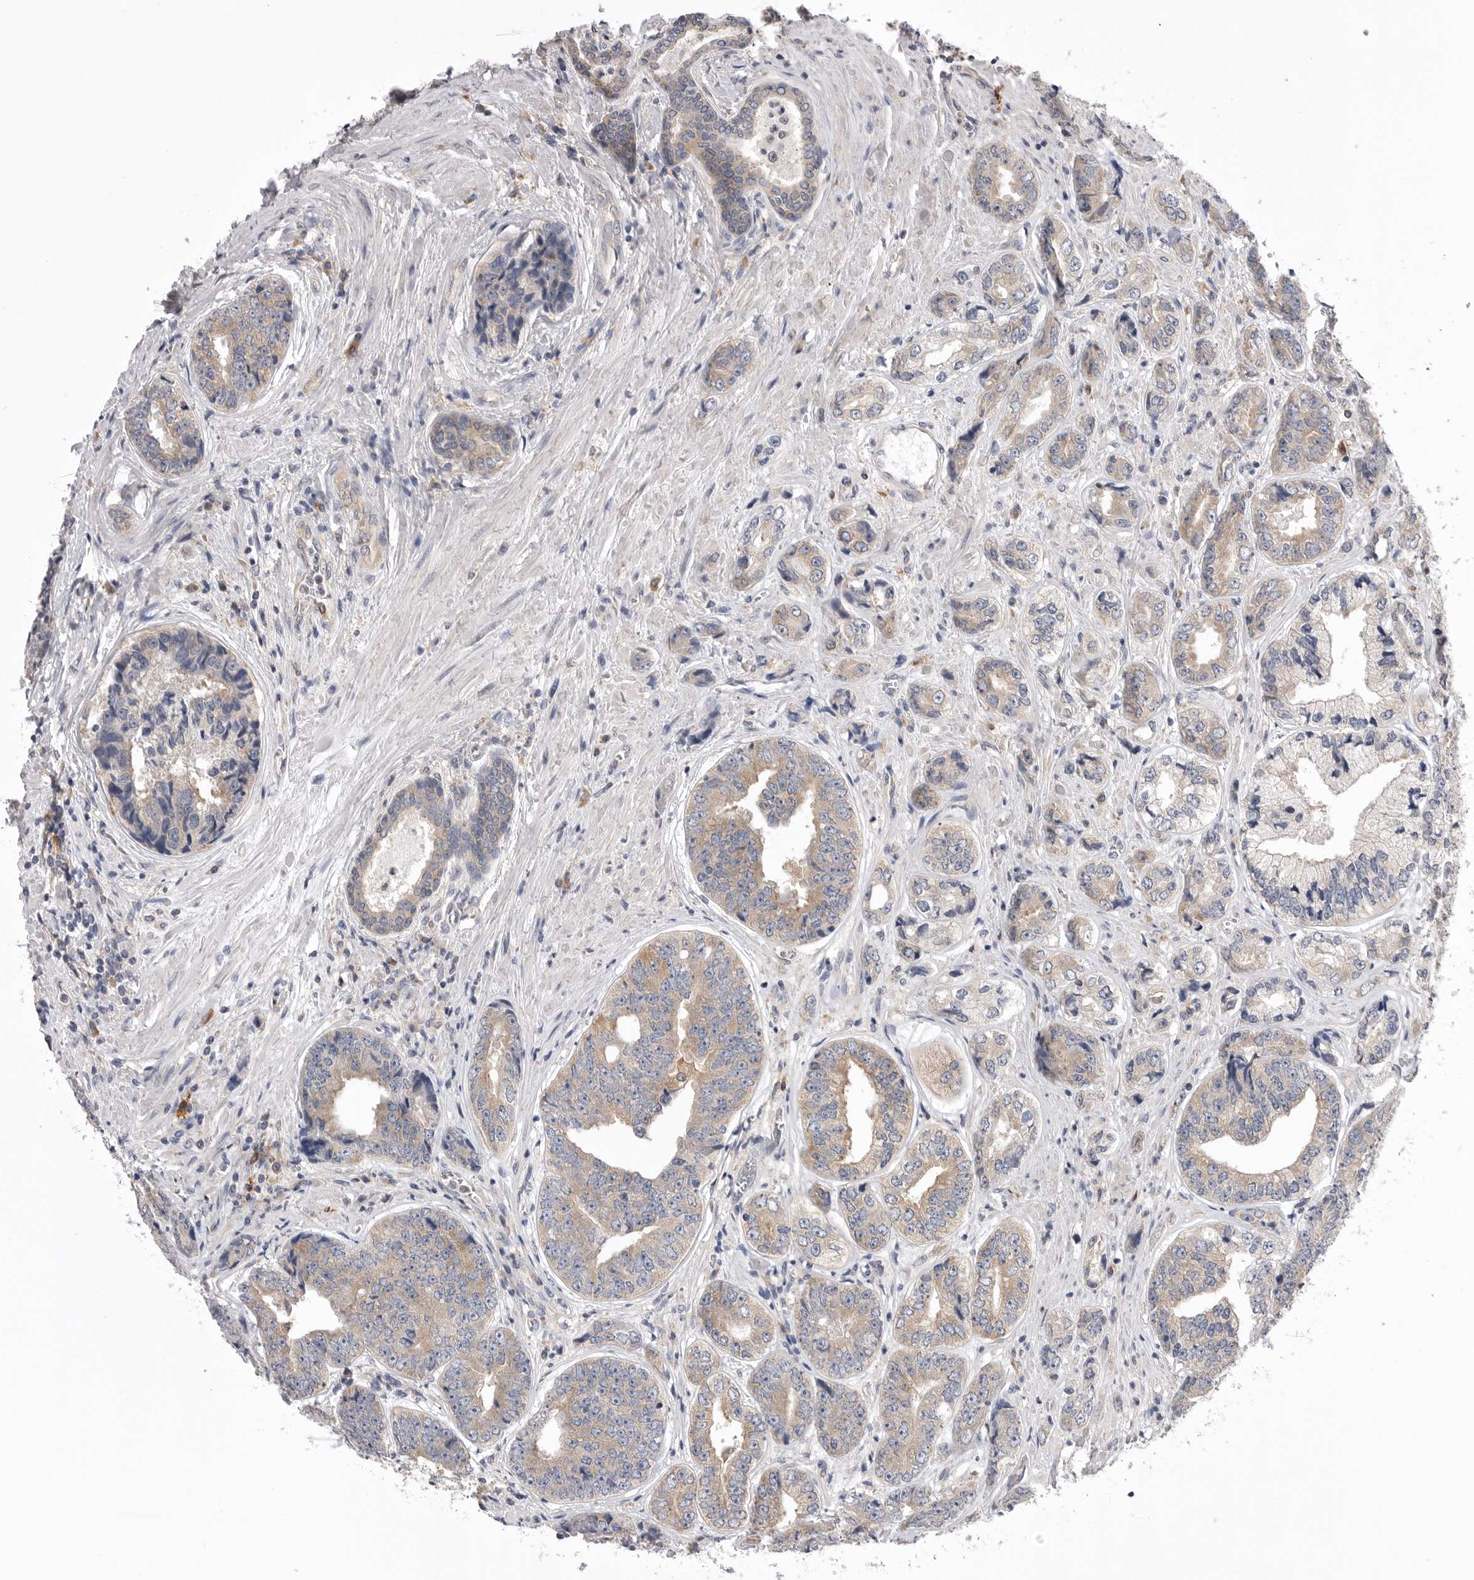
{"staining": {"intensity": "weak", "quantity": "25%-75%", "location": "cytoplasmic/membranous"}, "tissue": "prostate cancer", "cell_type": "Tumor cells", "image_type": "cancer", "snomed": [{"axis": "morphology", "description": "Adenocarcinoma, High grade"}, {"axis": "topography", "description": "Prostate"}], "caption": "An image of human prostate cancer stained for a protein reveals weak cytoplasmic/membranous brown staining in tumor cells.", "gene": "VAC14", "patient": {"sex": "male", "age": 61}}